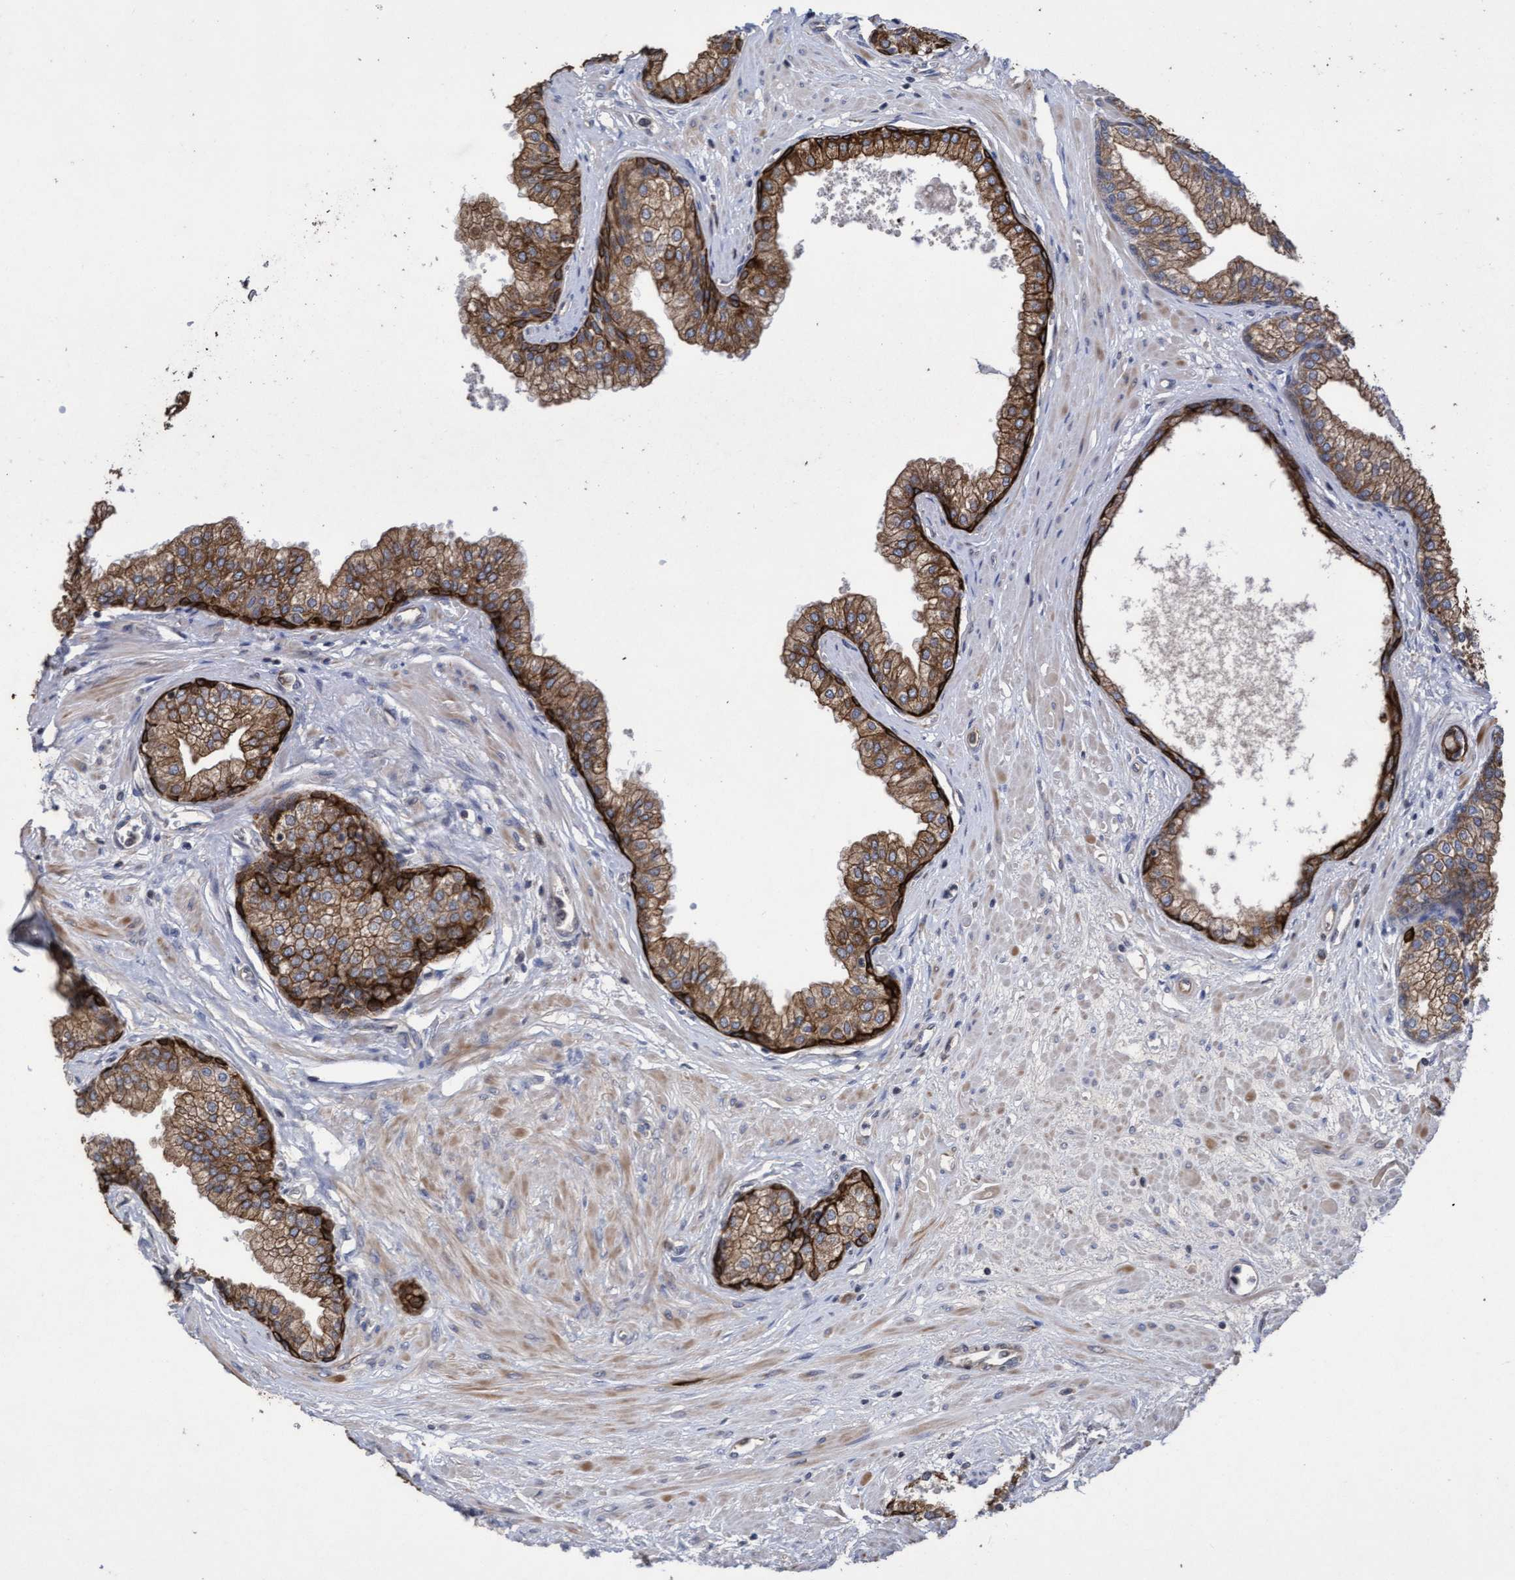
{"staining": {"intensity": "strong", "quantity": "25%-75%", "location": "cytoplasmic/membranous"}, "tissue": "prostate", "cell_type": "Glandular cells", "image_type": "normal", "snomed": [{"axis": "morphology", "description": "Normal tissue, NOS"}, {"axis": "morphology", "description": "Urothelial carcinoma, Low grade"}, {"axis": "topography", "description": "Urinary bladder"}, {"axis": "topography", "description": "Prostate"}], "caption": "Protein staining reveals strong cytoplasmic/membranous expression in approximately 25%-75% of glandular cells in unremarkable prostate. (DAB IHC, brown staining for protein, blue staining for nuclei).", "gene": "KRT24", "patient": {"sex": "male", "age": 60}}